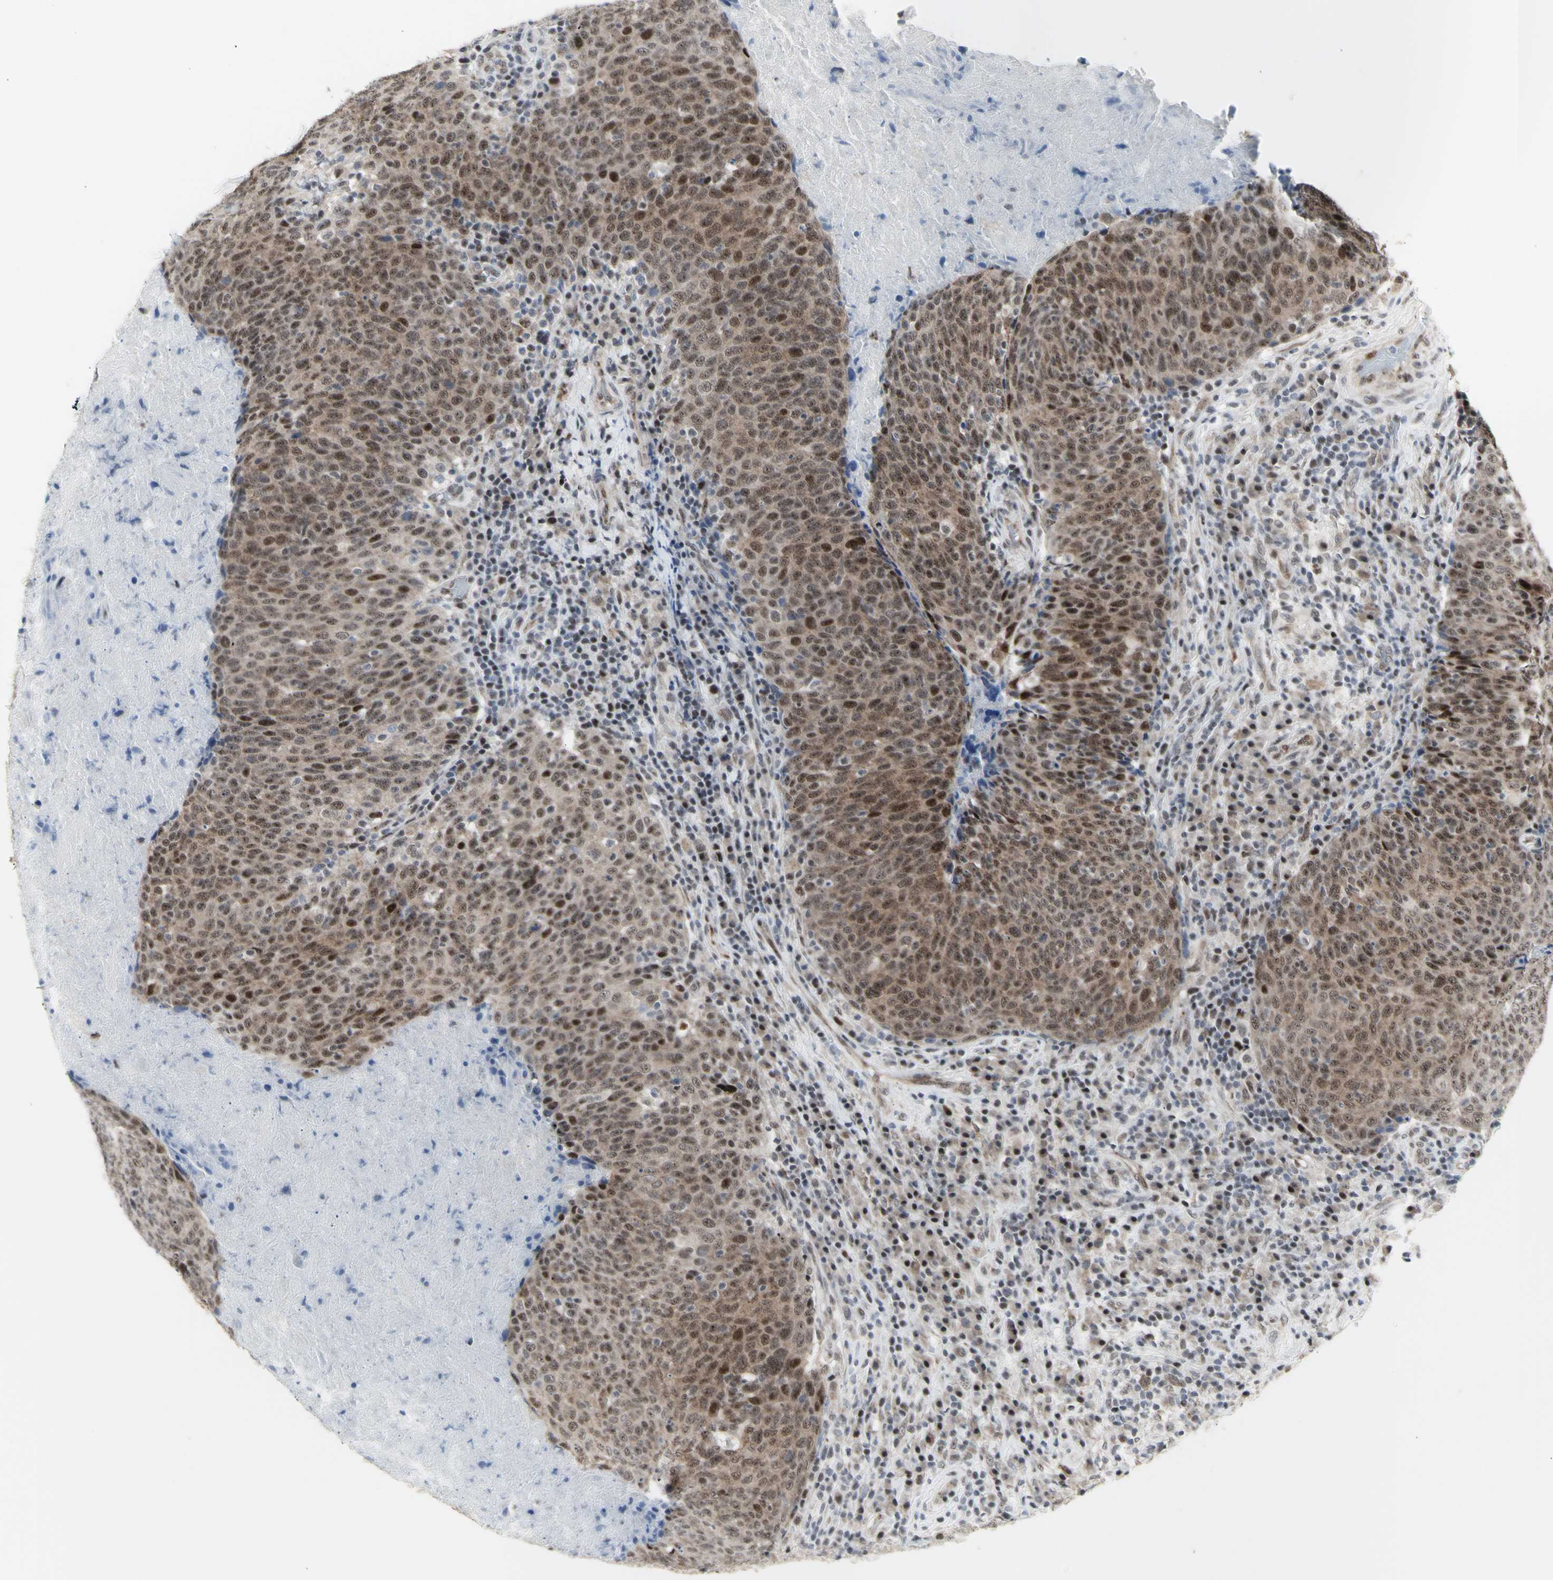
{"staining": {"intensity": "moderate", "quantity": ">75%", "location": "cytoplasmic/membranous,nuclear"}, "tissue": "head and neck cancer", "cell_type": "Tumor cells", "image_type": "cancer", "snomed": [{"axis": "morphology", "description": "Squamous cell carcinoma, NOS"}, {"axis": "morphology", "description": "Squamous cell carcinoma, metastatic, NOS"}, {"axis": "topography", "description": "Lymph node"}, {"axis": "topography", "description": "Head-Neck"}], "caption": "Immunohistochemical staining of human squamous cell carcinoma (head and neck) reveals moderate cytoplasmic/membranous and nuclear protein positivity in approximately >75% of tumor cells. (Brightfield microscopy of DAB IHC at high magnification).", "gene": "DHRS7B", "patient": {"sex": "male", "age": 62}}